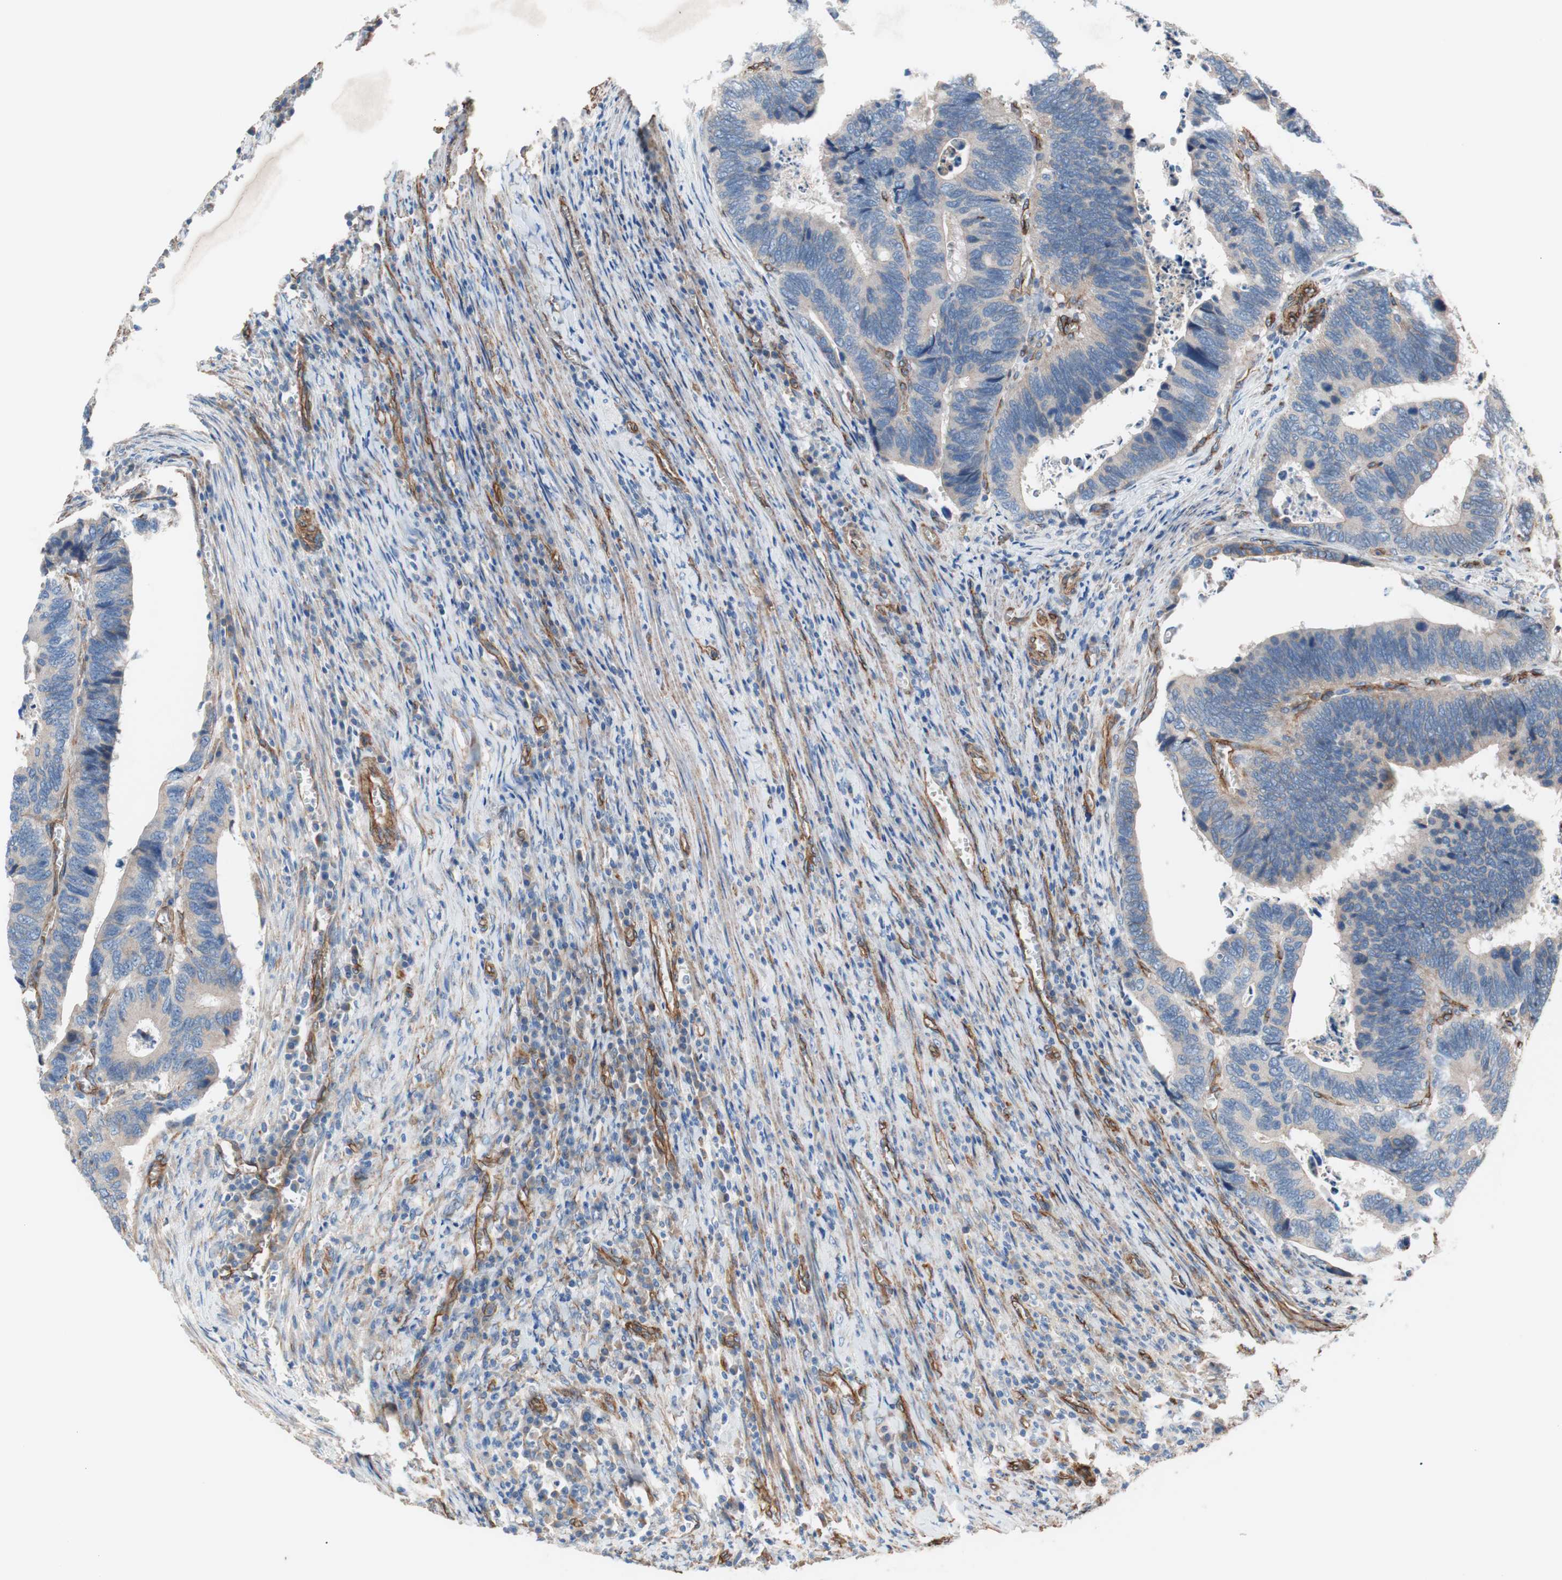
{"staining": {"intensity": "weak", "quantity": "<25%", "location": "cytoplasmic/membranous"}, "tissue": "colorectal cancer", "cell_type": "Tumor cells", "image_type": "cancer", "snomed": [{"axis": "morphology", "description": "Adenocarcinoma, NOS"}, {"axis": "topography", "description": "Colon"}], "caption": "The immunohistochemistry (IHC) histopathology image has no significant expression in tumor cells of colorectal adenocarcinoma tissue.", "gene": "SPINT1", "patient": {"sex": "male", "age": 72}}